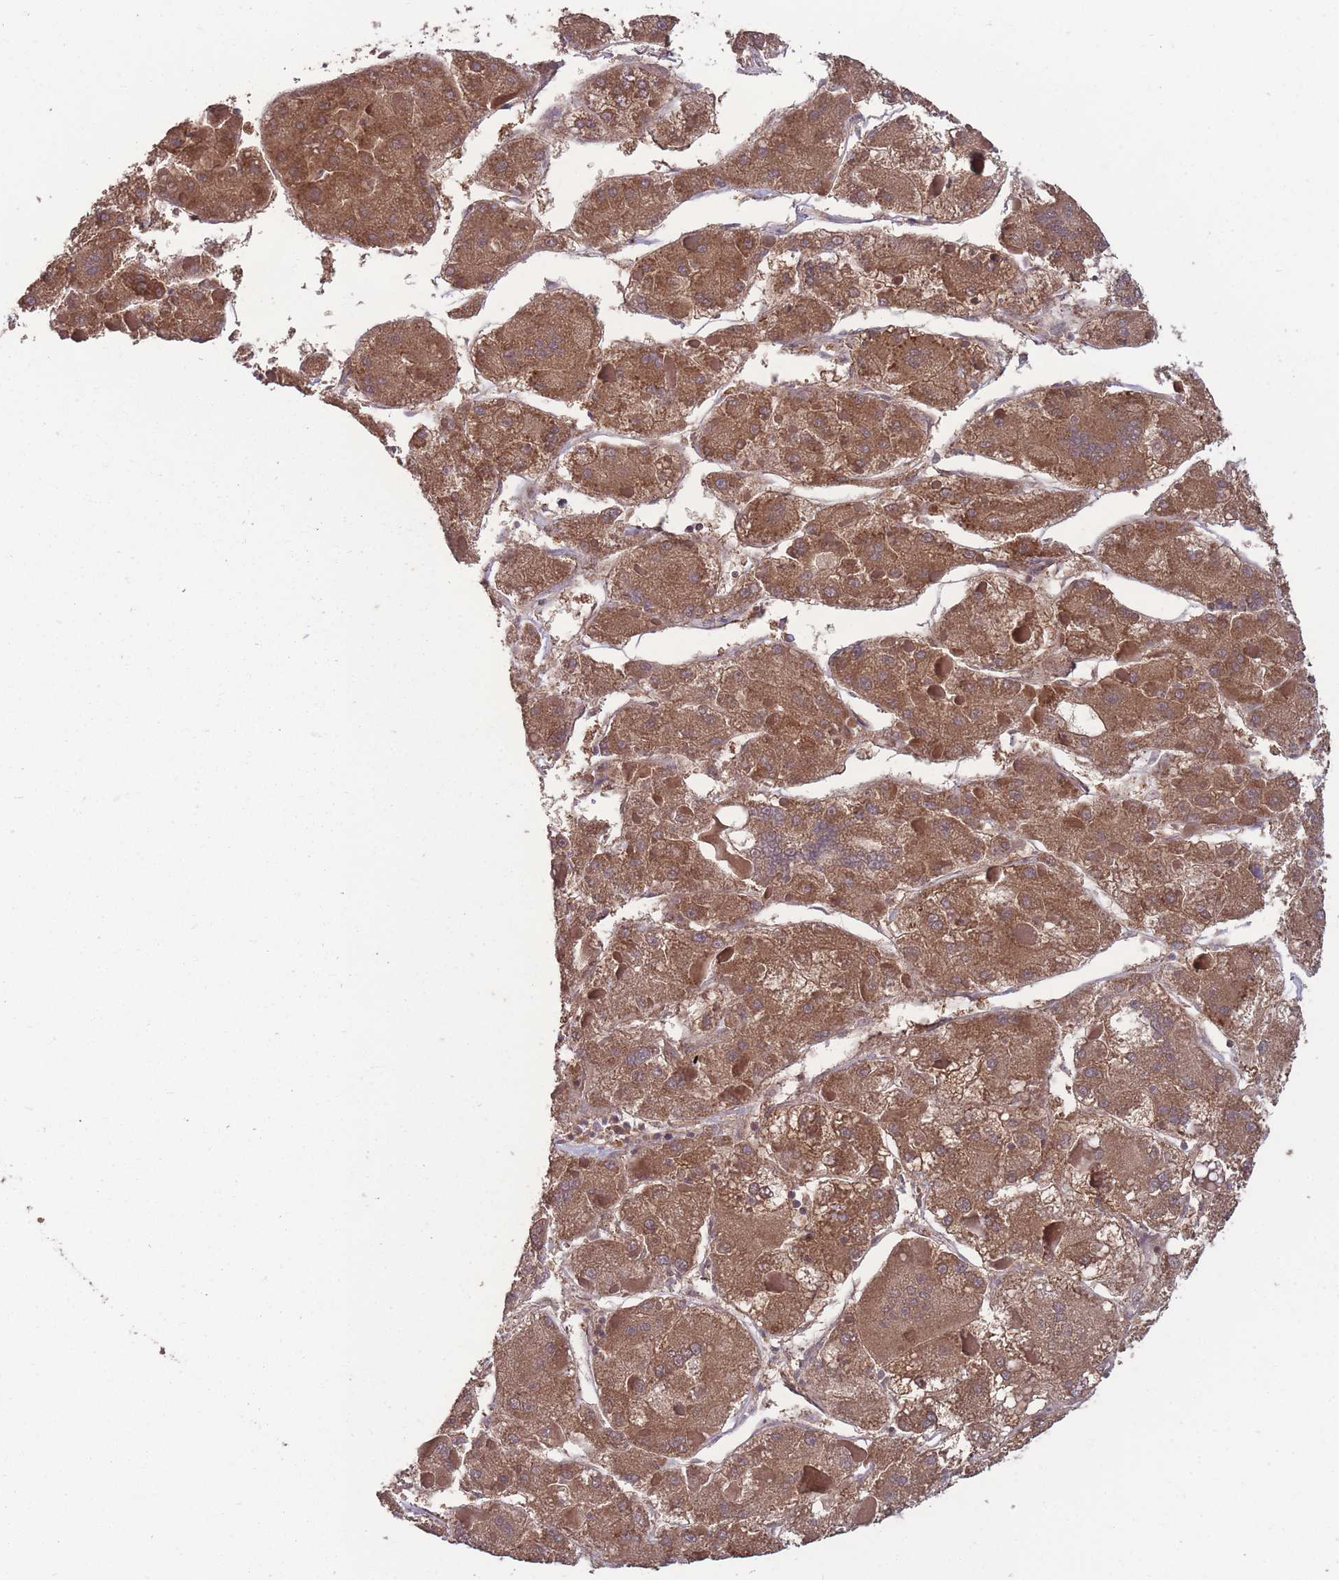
{"staining": {"intensity": "moderate", "quantity": ">75%", "location": "cytoplasmic/membranous"}, "tissue": "liver cancer", "cell_type": "Tumor cells", "image_type": "cancer", "snomed": [{"axis": "morphology", "description": "Carcinoma, Hepatocellular, NOS"}, {"axis": "topography", "description": "Liver"}], "caption": "Protein expression analysis of liver hepatocellular carcinoma displays moderate cytoplasmic/membranous staining in approximately >75% of tumor cells.", "gene": "ZPR1", "patient": {"sex": "female", "age": 73}}